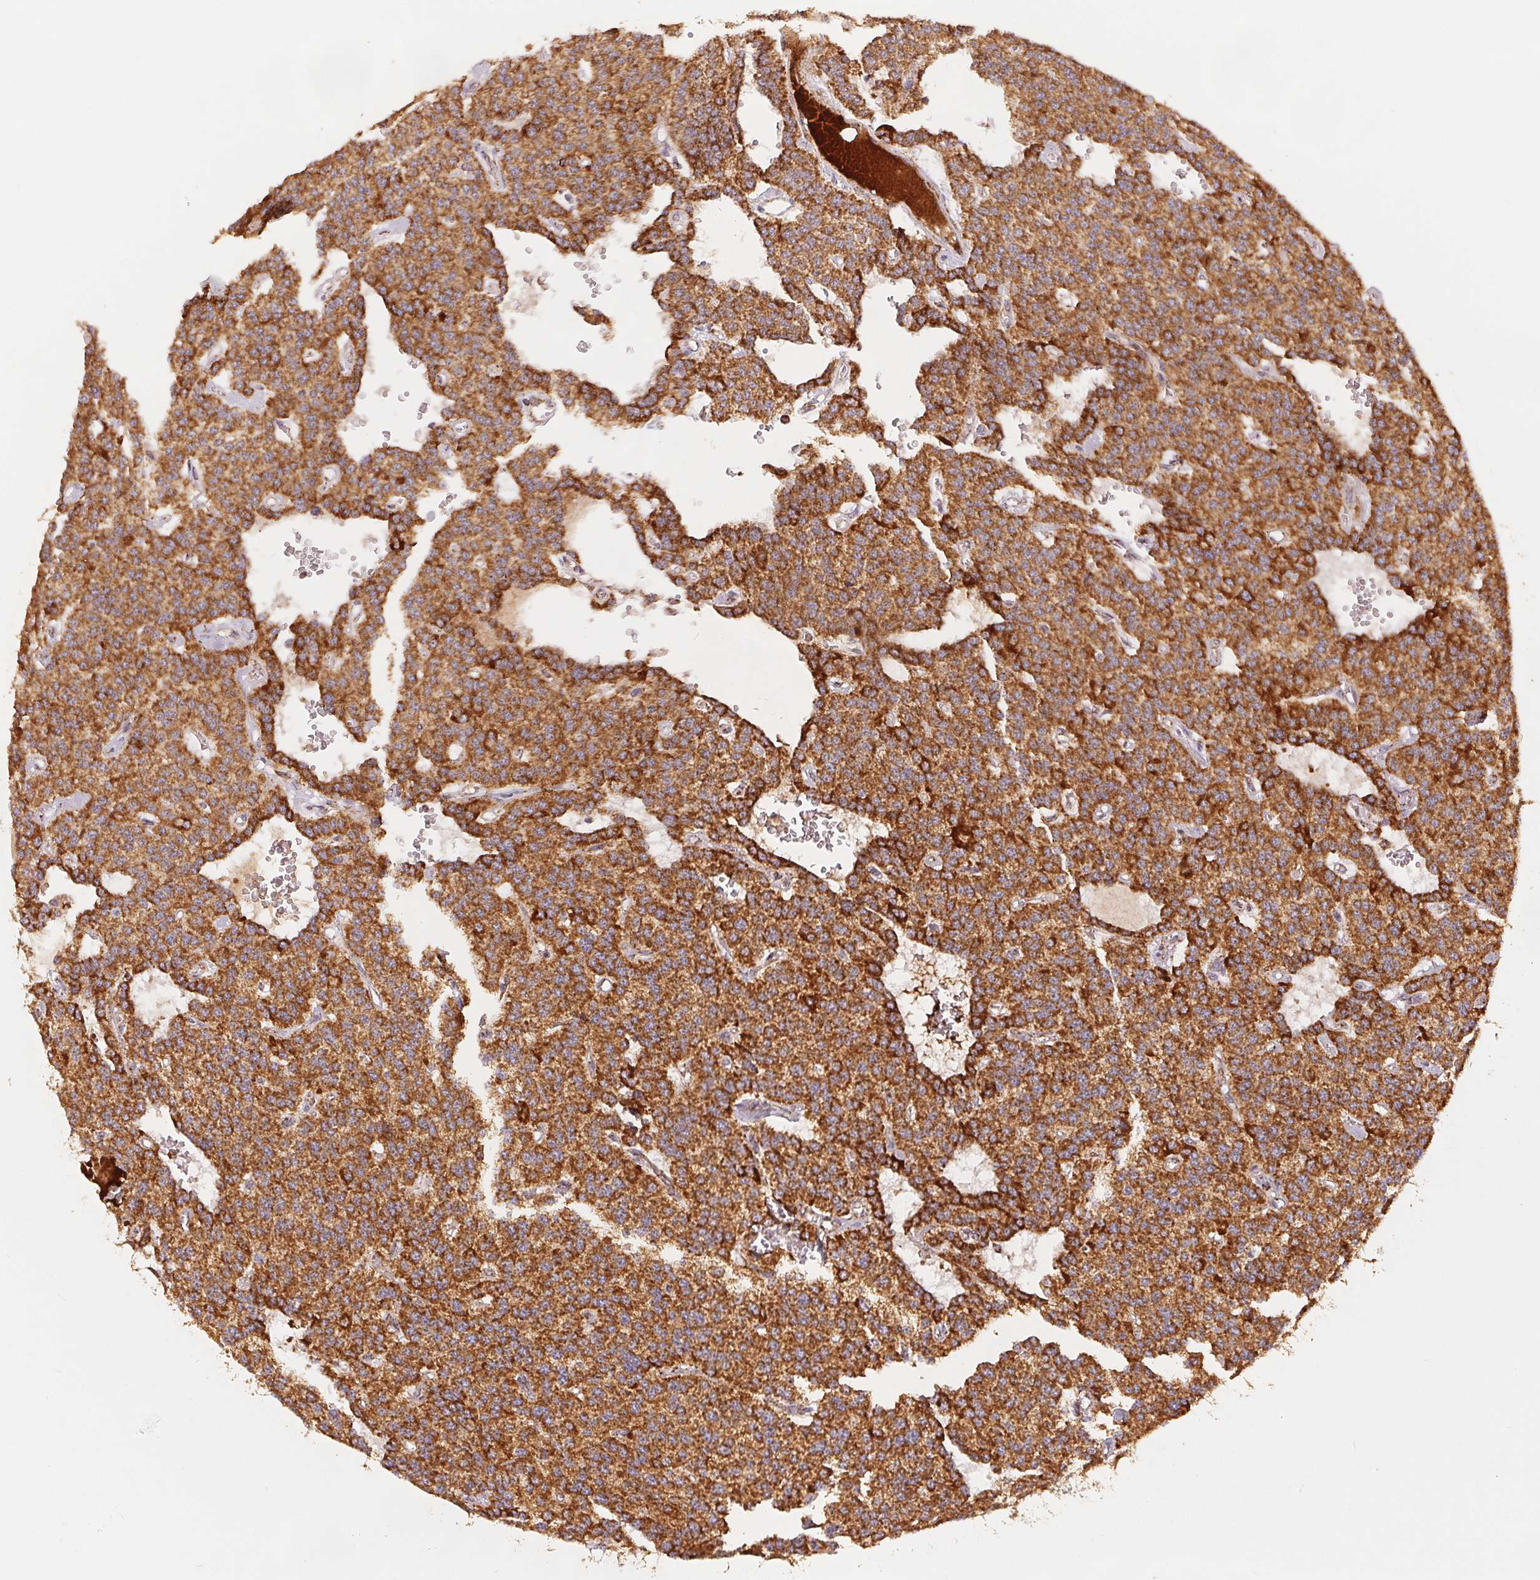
{"staining": {"intensity": "moderate", "quantity": ">75%", "location": "cytoplasmic/membranous"}, "tissue": "carcinoid", "cell_type": "Tumor cells", "image_type": "cancer", "snomed": [{"axis": "morphology", "description": "Carcinoid, malignant, NOS"}, {"axis": "topography", "description": "Lung"}], "caption": "High-magnification brightfield microscopy of carcinoid (malignant) stained with DAB (3,3'-diaminobenzidine) (brown) and counterstained with hematoxylin (blue). tumor cells exhibit moderate cytoplasmic/membranous expression is present in approximately>75% of cells.", "gene": "SDHB", "patient": {"sex": "female", "age": 71}}